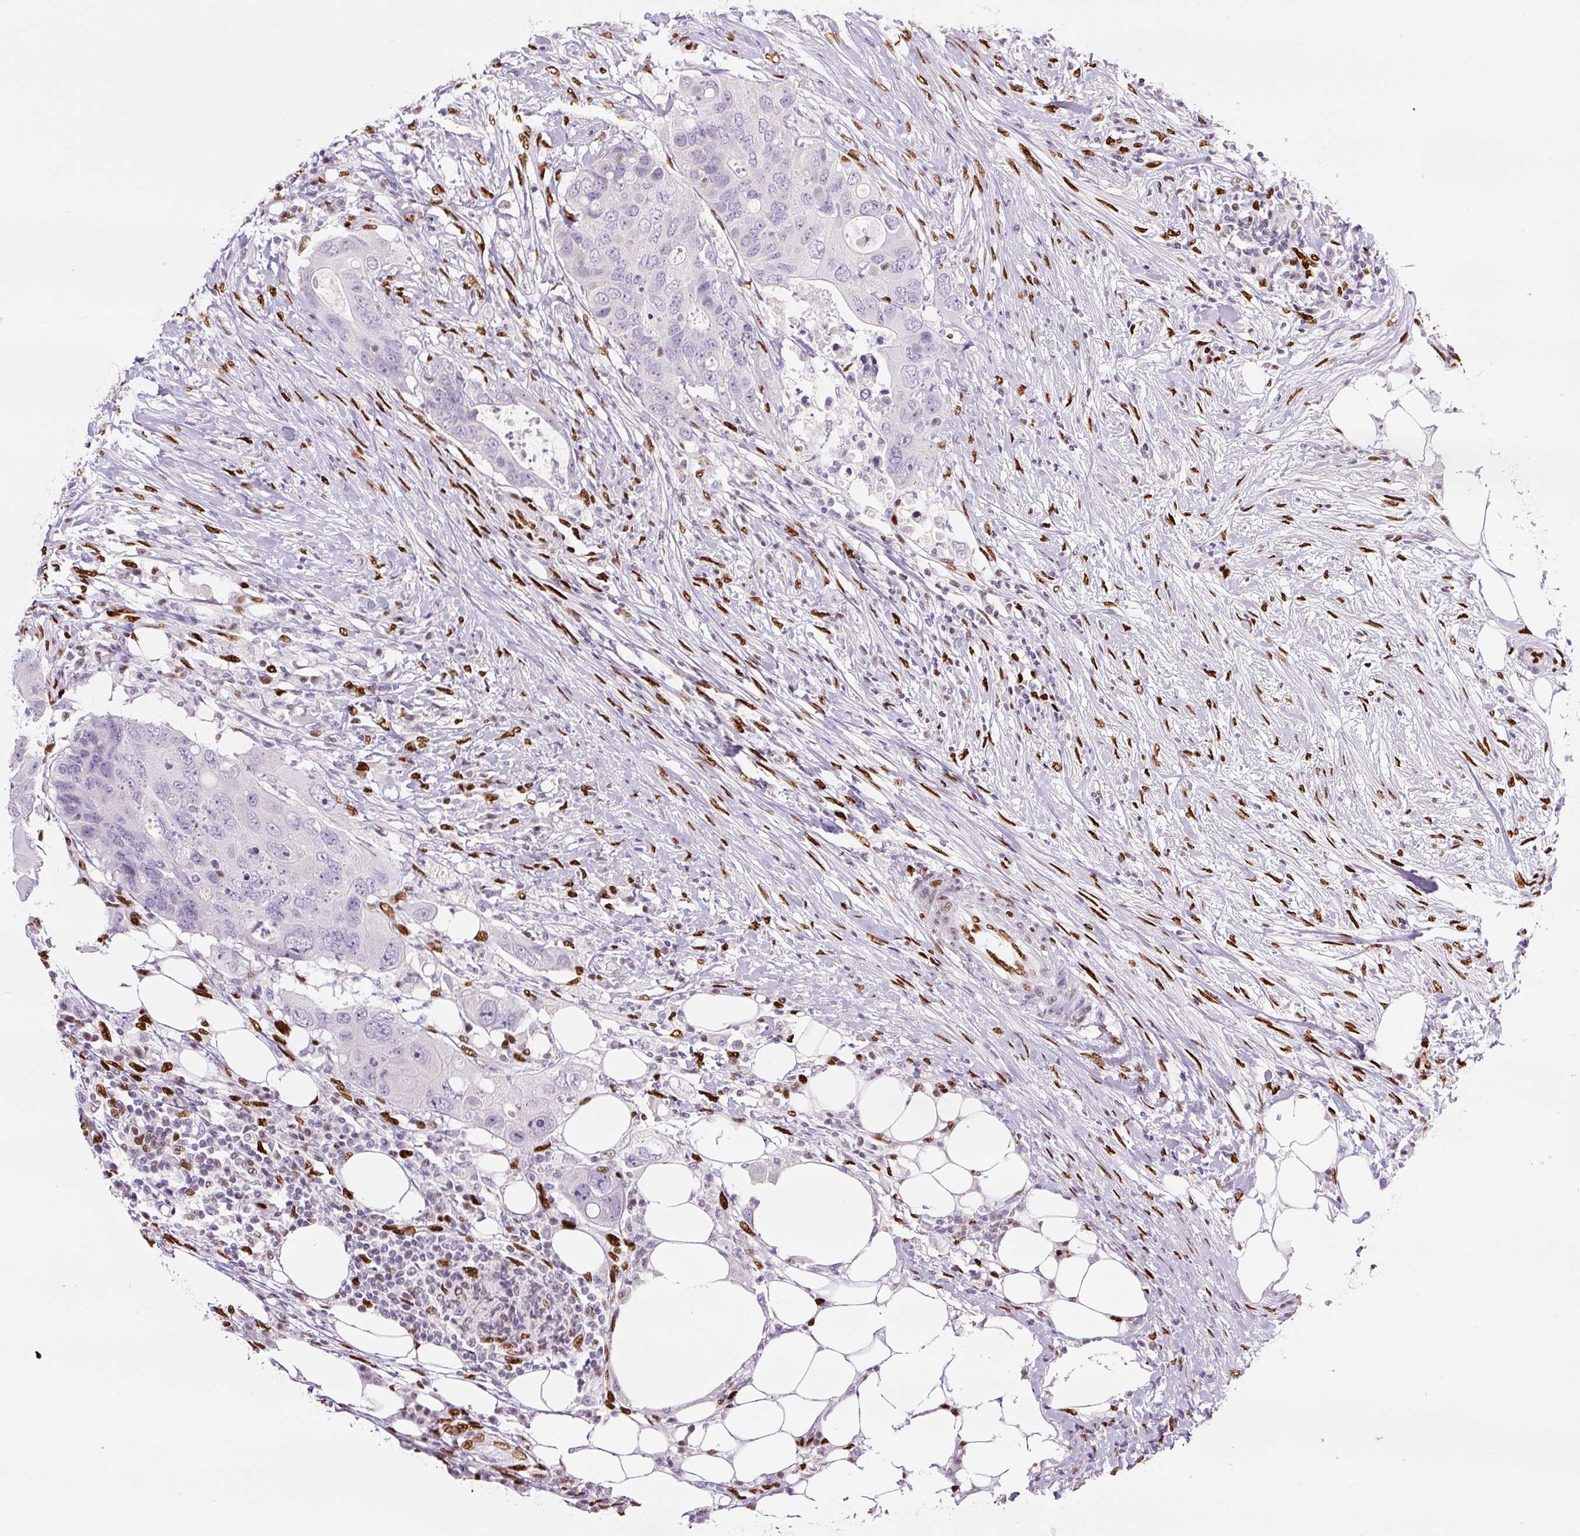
{"staining": {"intensity": "negative", "quantity": "none", "location": "none"}, "tissue": "colorectal cancer", "cell_type": "Tumor cells", "image_type": "cancer", "snomed": [{"axis": "morphology", "description": "Adenocarcinoma, NOS"}, {"axis": "topography", "description": "Colon"}], "caption": "Protein analysis of colorectal cancer (adenocarcinoma) displays no significant expression in tumor cells.", "gene": "ZEB1", "patient": {"sex": "male", "age": 71}}